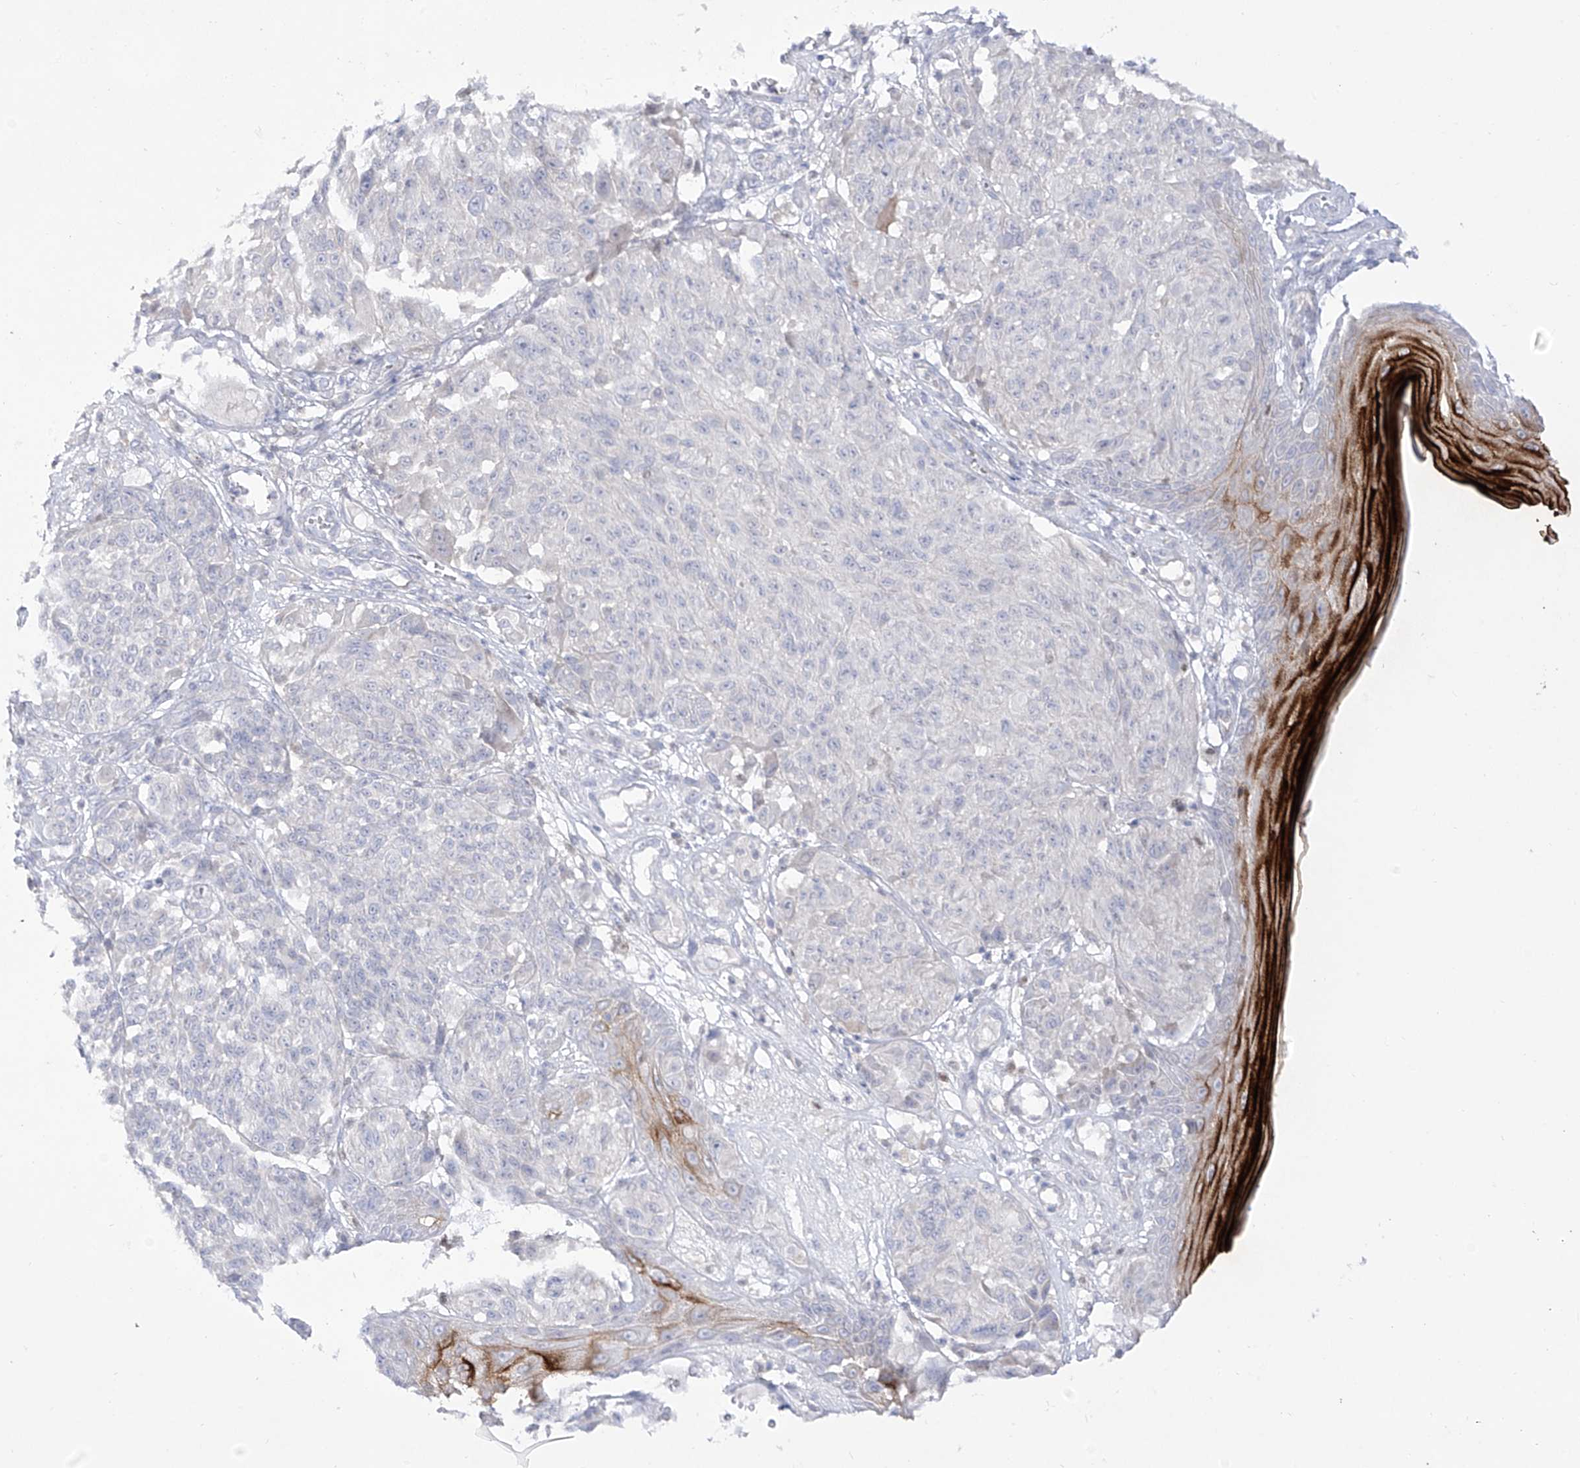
{"staining": {"intensity": "negative", "quantity": "none", "location": "none"}, "tissue": "melanoma", "cell_type": "Tumor cells", "image_type": "cancer", "snomed": [{"axis": "morphology", "description": "Malignant melanoma, NOS"}, {"axis": "topography", "description": "Skin"}], "caption": "High power microscopy micrograph of an immunohistochemistry (IHC) photomicrograph of melanoma, revealing no significant expression in tumor cells. (IHC, brightfield microscopy, high magnification).", "gene": "DMKN", "patient": {"sex": "male", "age": 83}}